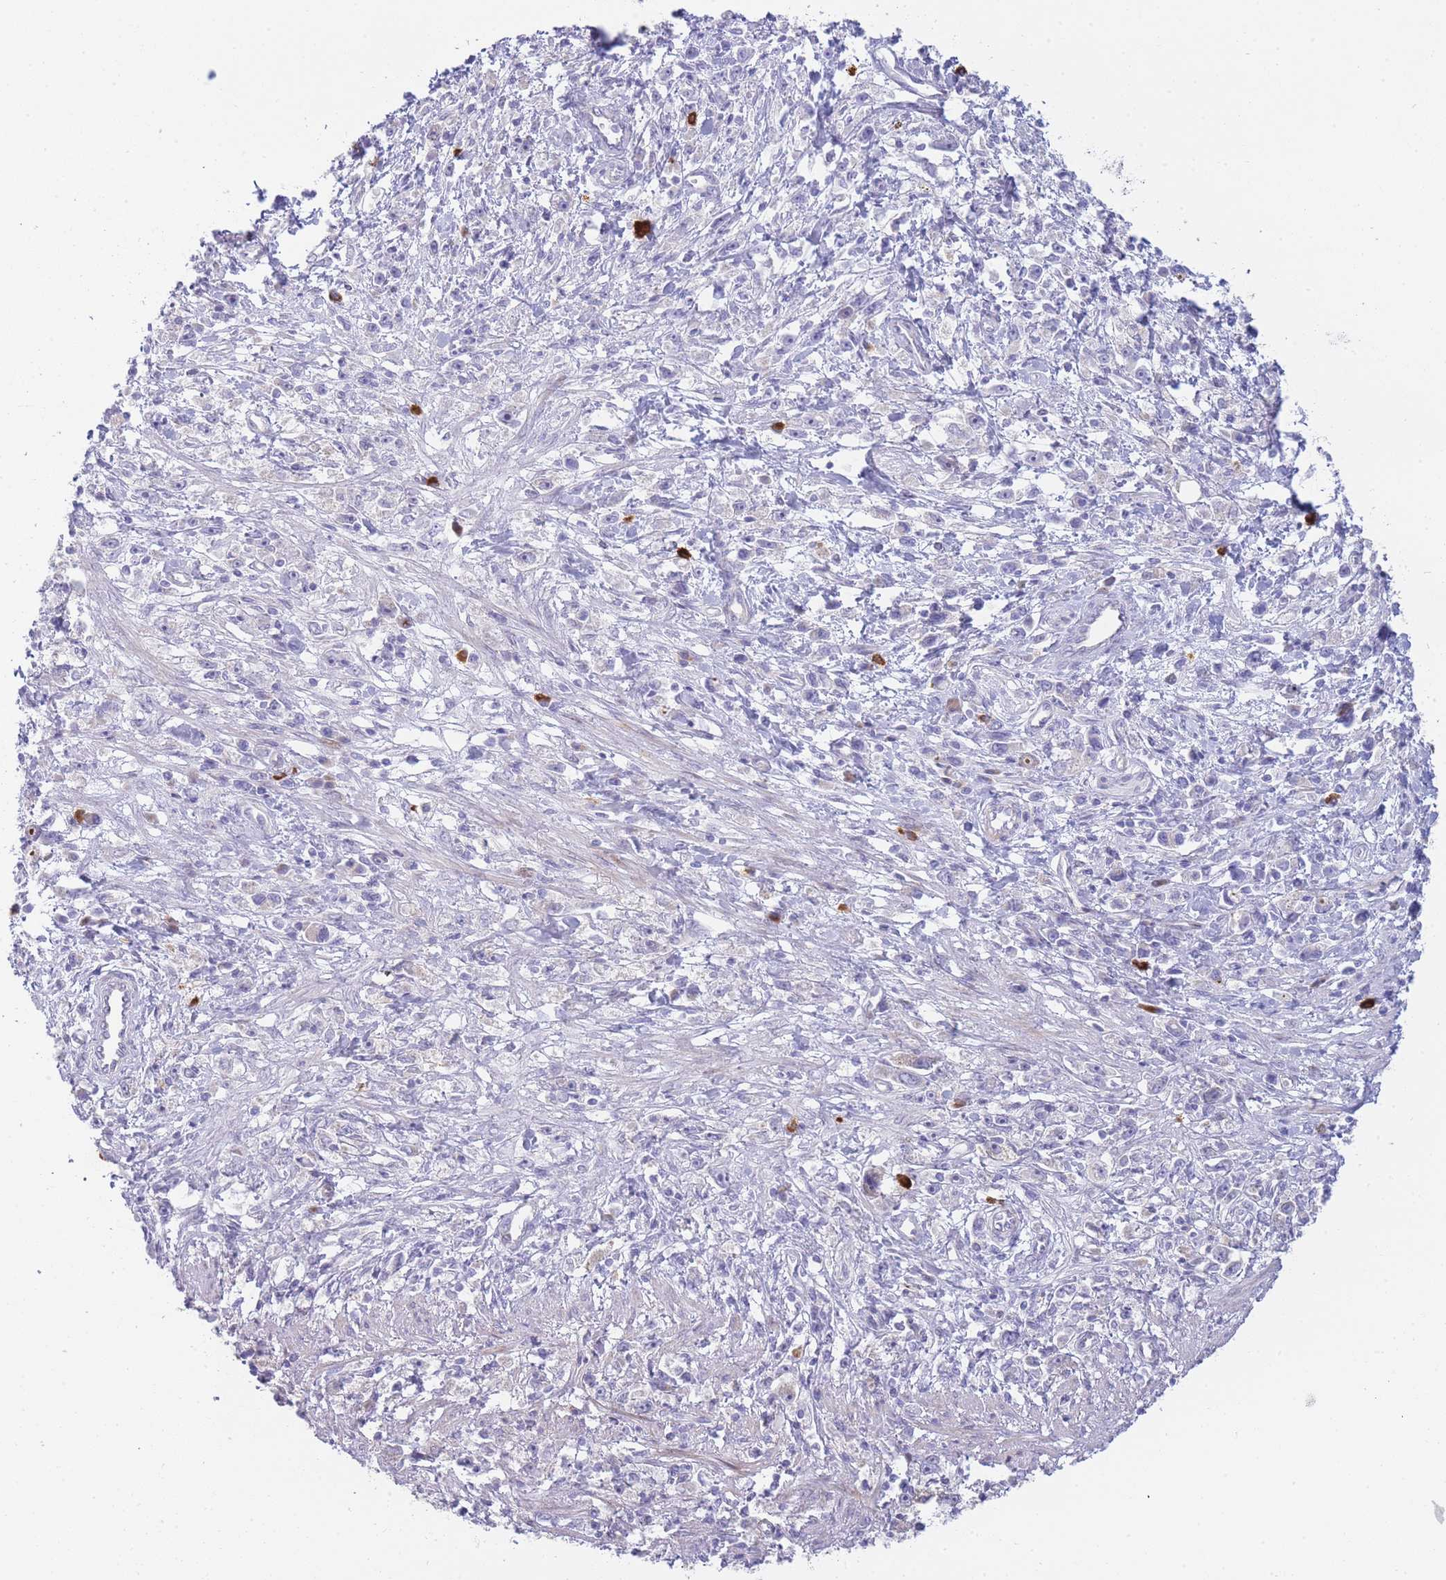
{"staining": {"intensity": "negative", "quantity": "none", "location": "none"}, "tissue": "stomach cancer", "cell_type": "Tumor cells", "image_type": "cancer", "snomed": [{"axis": "morphology", "description": "Adenocarcinoma, NOS"}, {"axis": "topography", "description": "Stomach"}], "caption": "The image demonstrates no significant positivity in tumor cells of stomach cancer. (DAB immunohistochemistry visualized using brightfield microscopy, high magnification).", "gene": "ATP5MC2", "patient": {"sex": "female", "age": 59}}